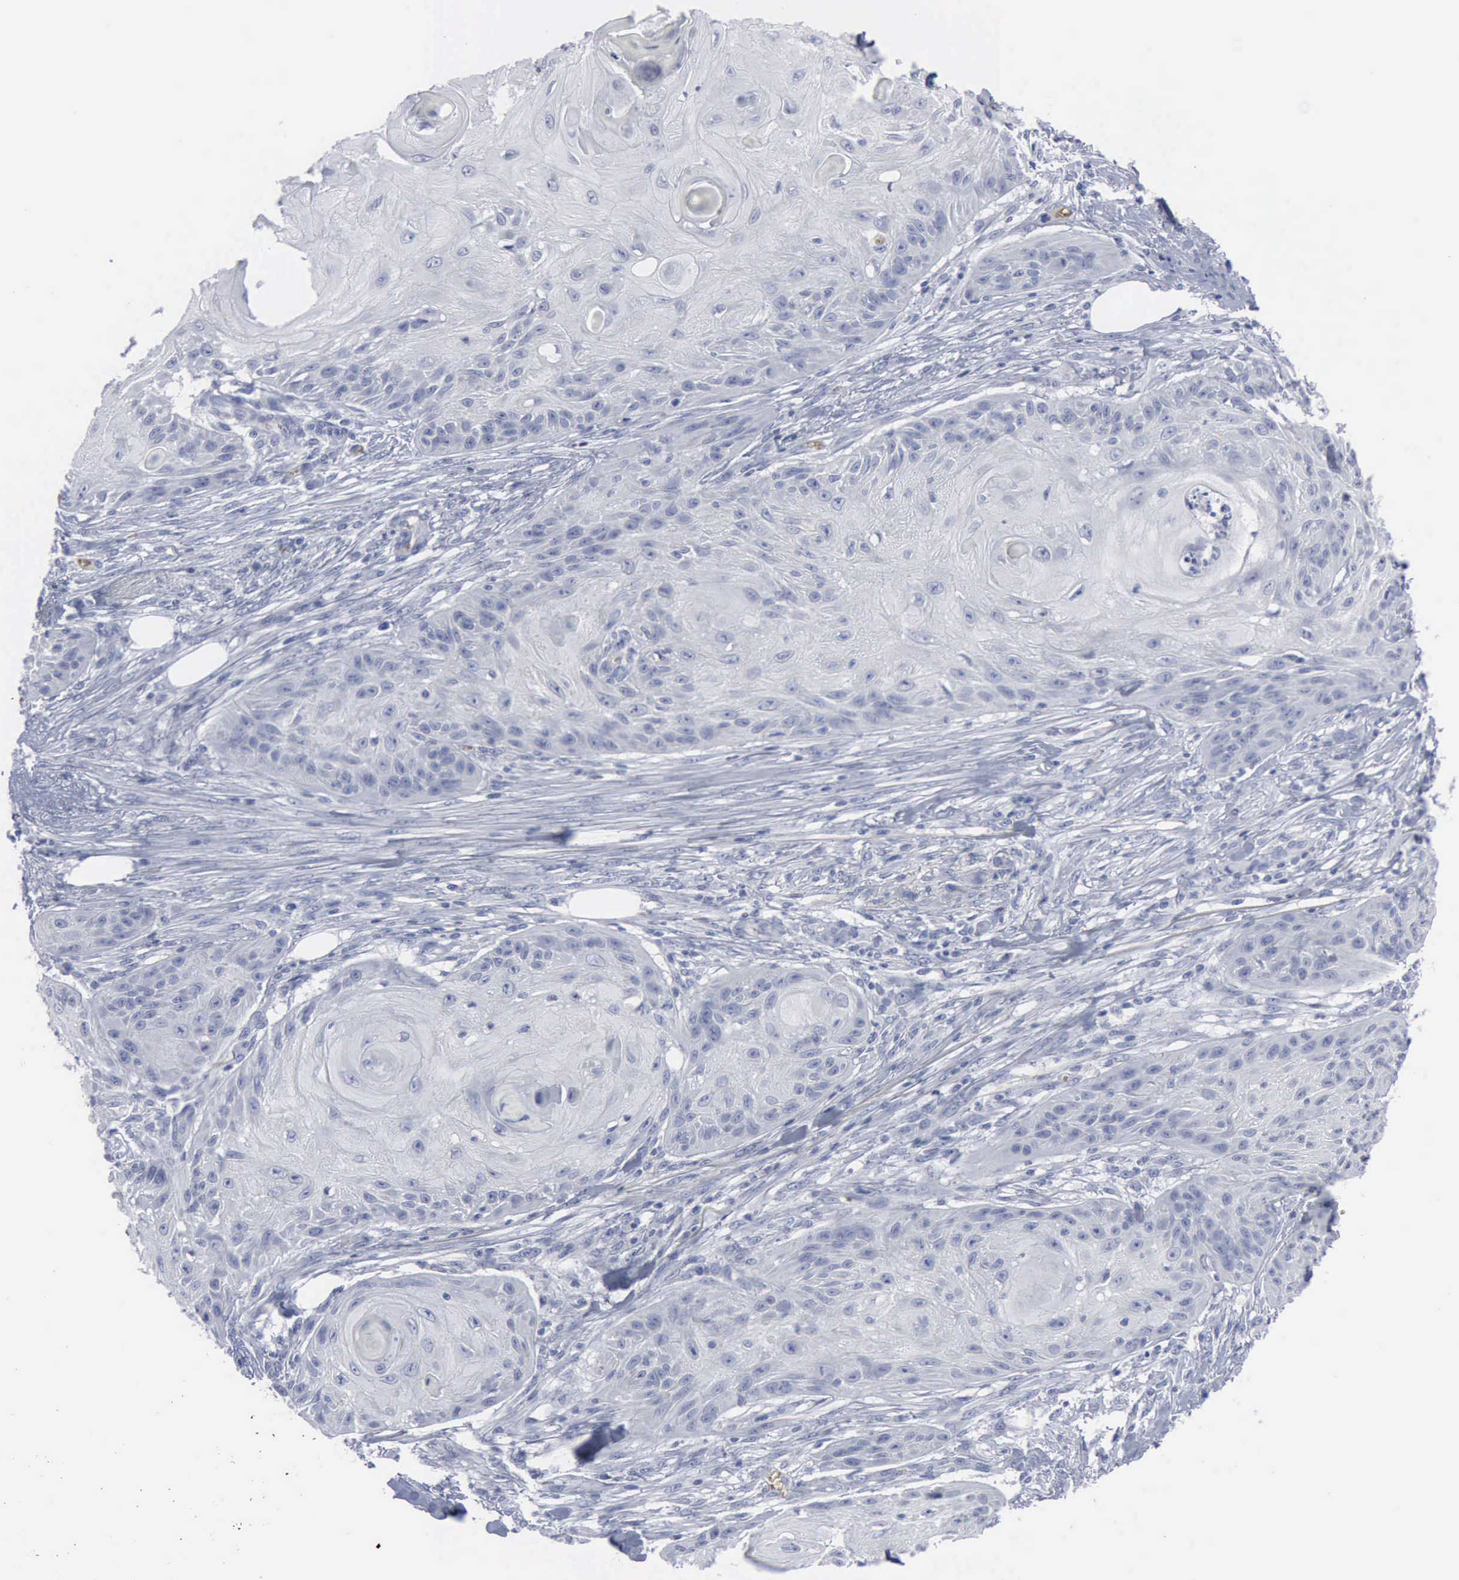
{"staining": {"intensity": "negative", "quantity": "none", "location": "none"}, "tissue": "skin cancer", "cell_type": "Tumor cells", "image_type": "cancer", "snomed": [{"axis": "morphology", "description": "Squamous cell carcinoma, NOS"}, {"axis": "topography", "description": "Skin"}], "caption": "This is a photomicrograph of immunohistochemistry (IHC) staining of skin cancer (squamous cell carcinoma), which shows no expression in tumor cells.", "gene": "TGFB1", "patient": {"sex": "female", "age": 88}}